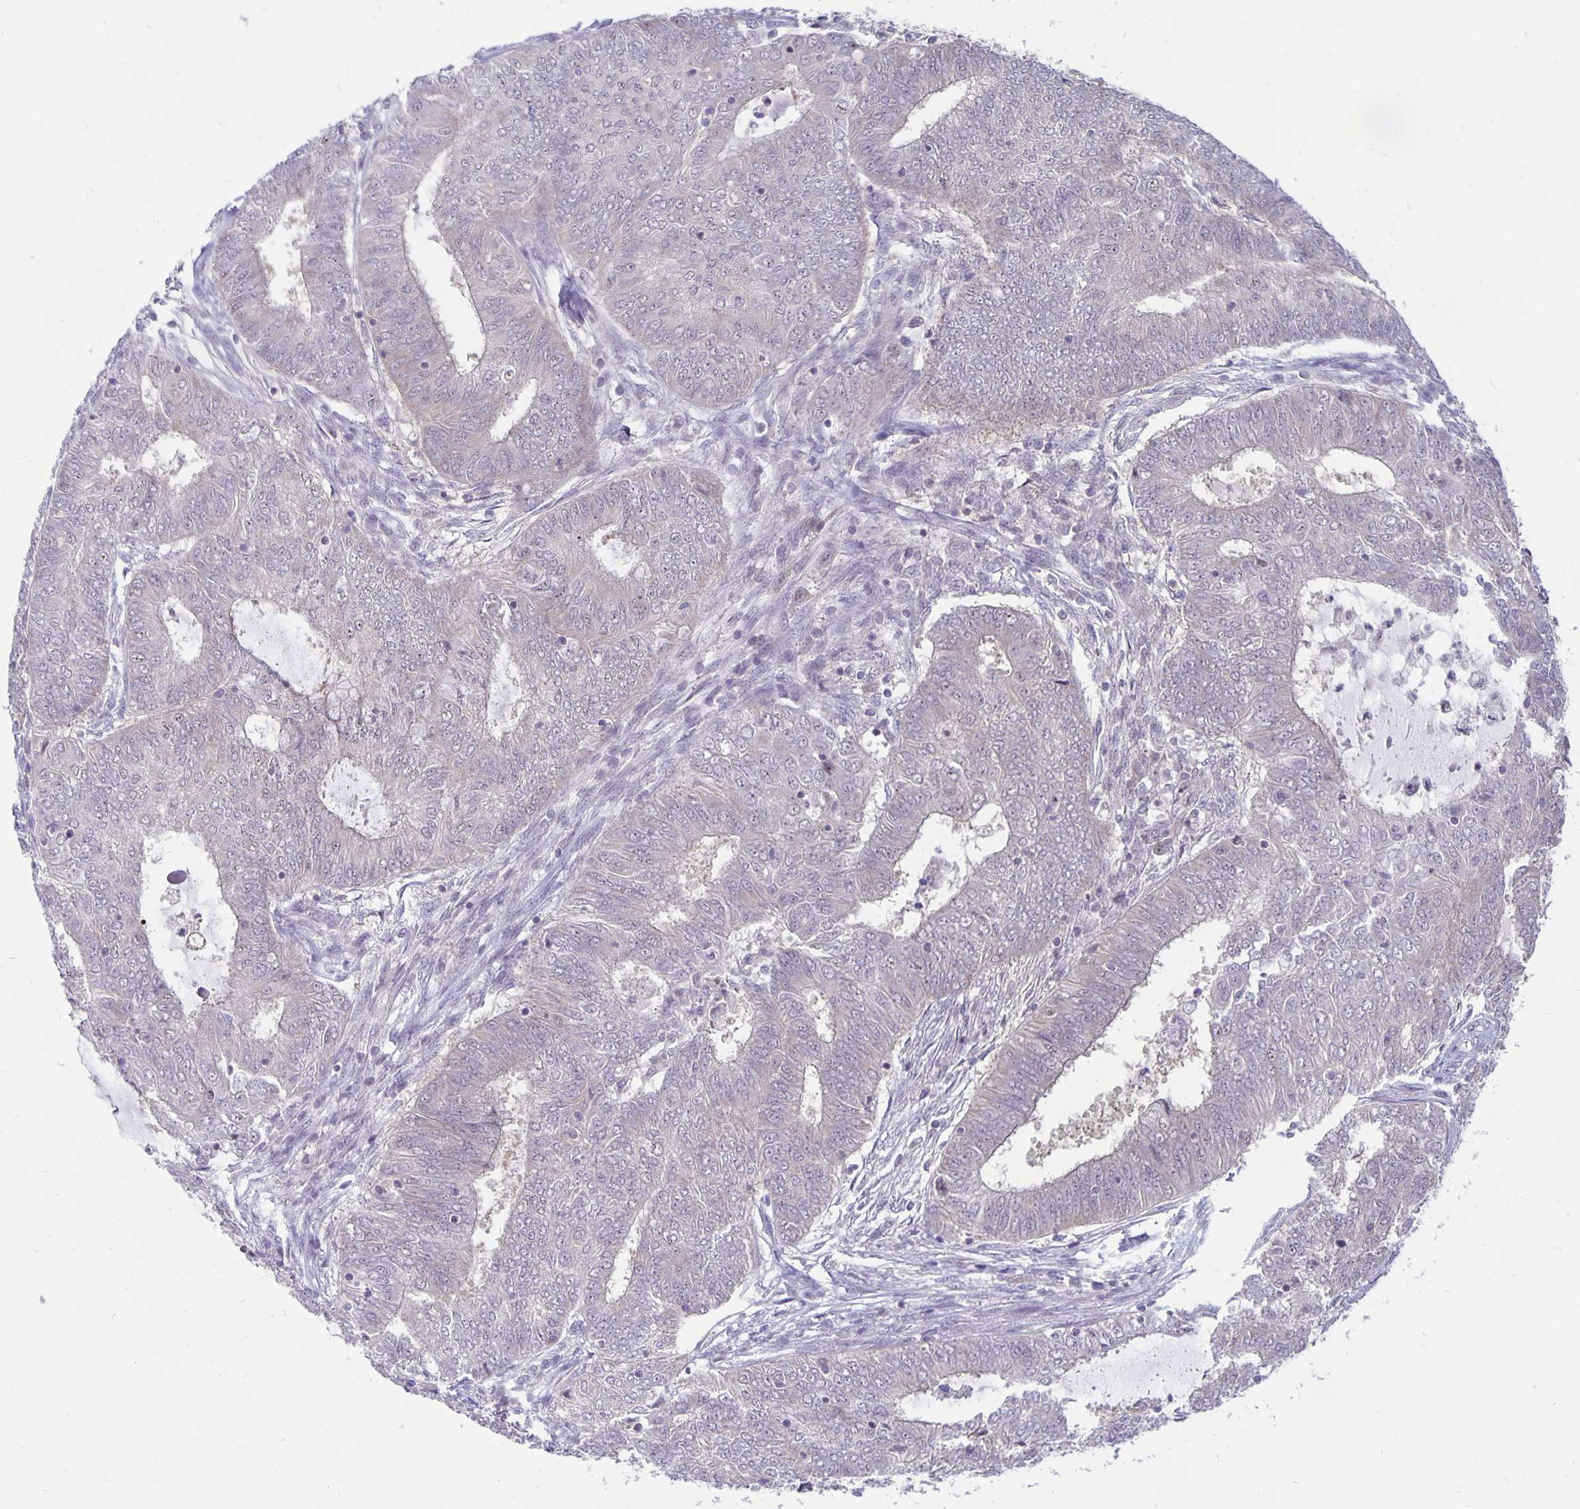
{"staining": {"intensity": "negative", "quantity": "none", "location": "none"}, "tissue": "endometrial cancer", "cell_type": "Tumor cells", "image_type": "cancer", "snomed": [{"axis": "morphology", "description": "Adenocarcinoma, NOS"}, {"axis": "topography", "description": "Endometrium"}], "caption": "High power microscopy image of an IHC image of endometrial adenocarcinoma, revealing no significant positivity in tumor cells.", "gene": "EXOC6B", "patient": {"sex": "female", "age": 62}}